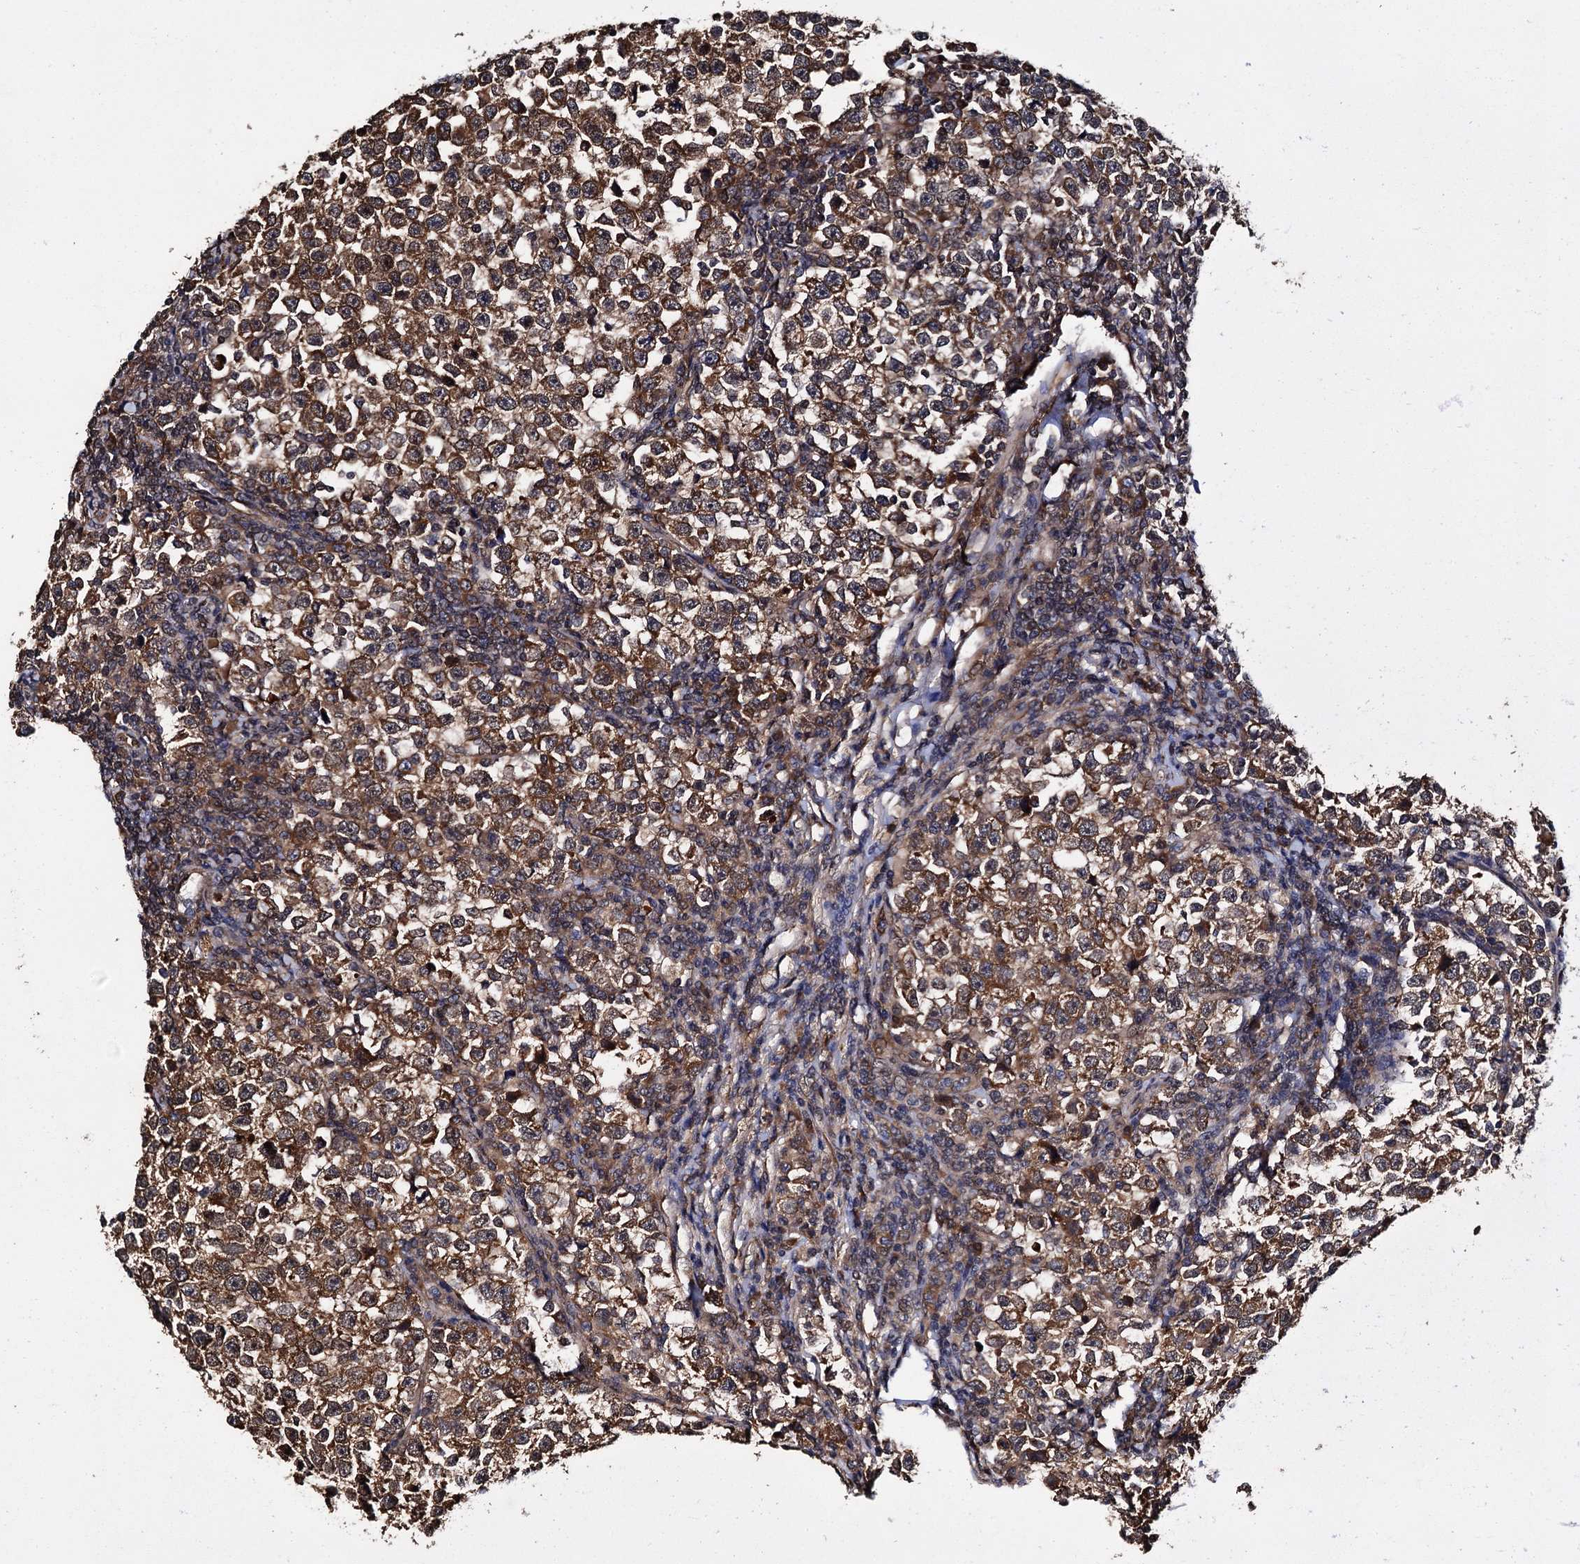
{"staining": {"intensity": "moderate", "quantity": ">75%", "location": "cytoplasmic/membranous"}, "tissue": "testis cancer", "cell_type": "Tumor cells", "image_type": "cancer", "snomed": [{"axis": "morphology", "description": "Normal tissue, NOS"}, {"axis": "morphology", "description": "Seminoma, NOS"}, {"axis": "topography", "description": "Testis"}], "caption": "Testis cancer was stained to show a protein in brown. There is medium levels of moderate cytoplasmic/membranous staining in approximately >75% of tumor cells.", "gene": "MIER2", "patient": {"sex": "male", "age": 43}}